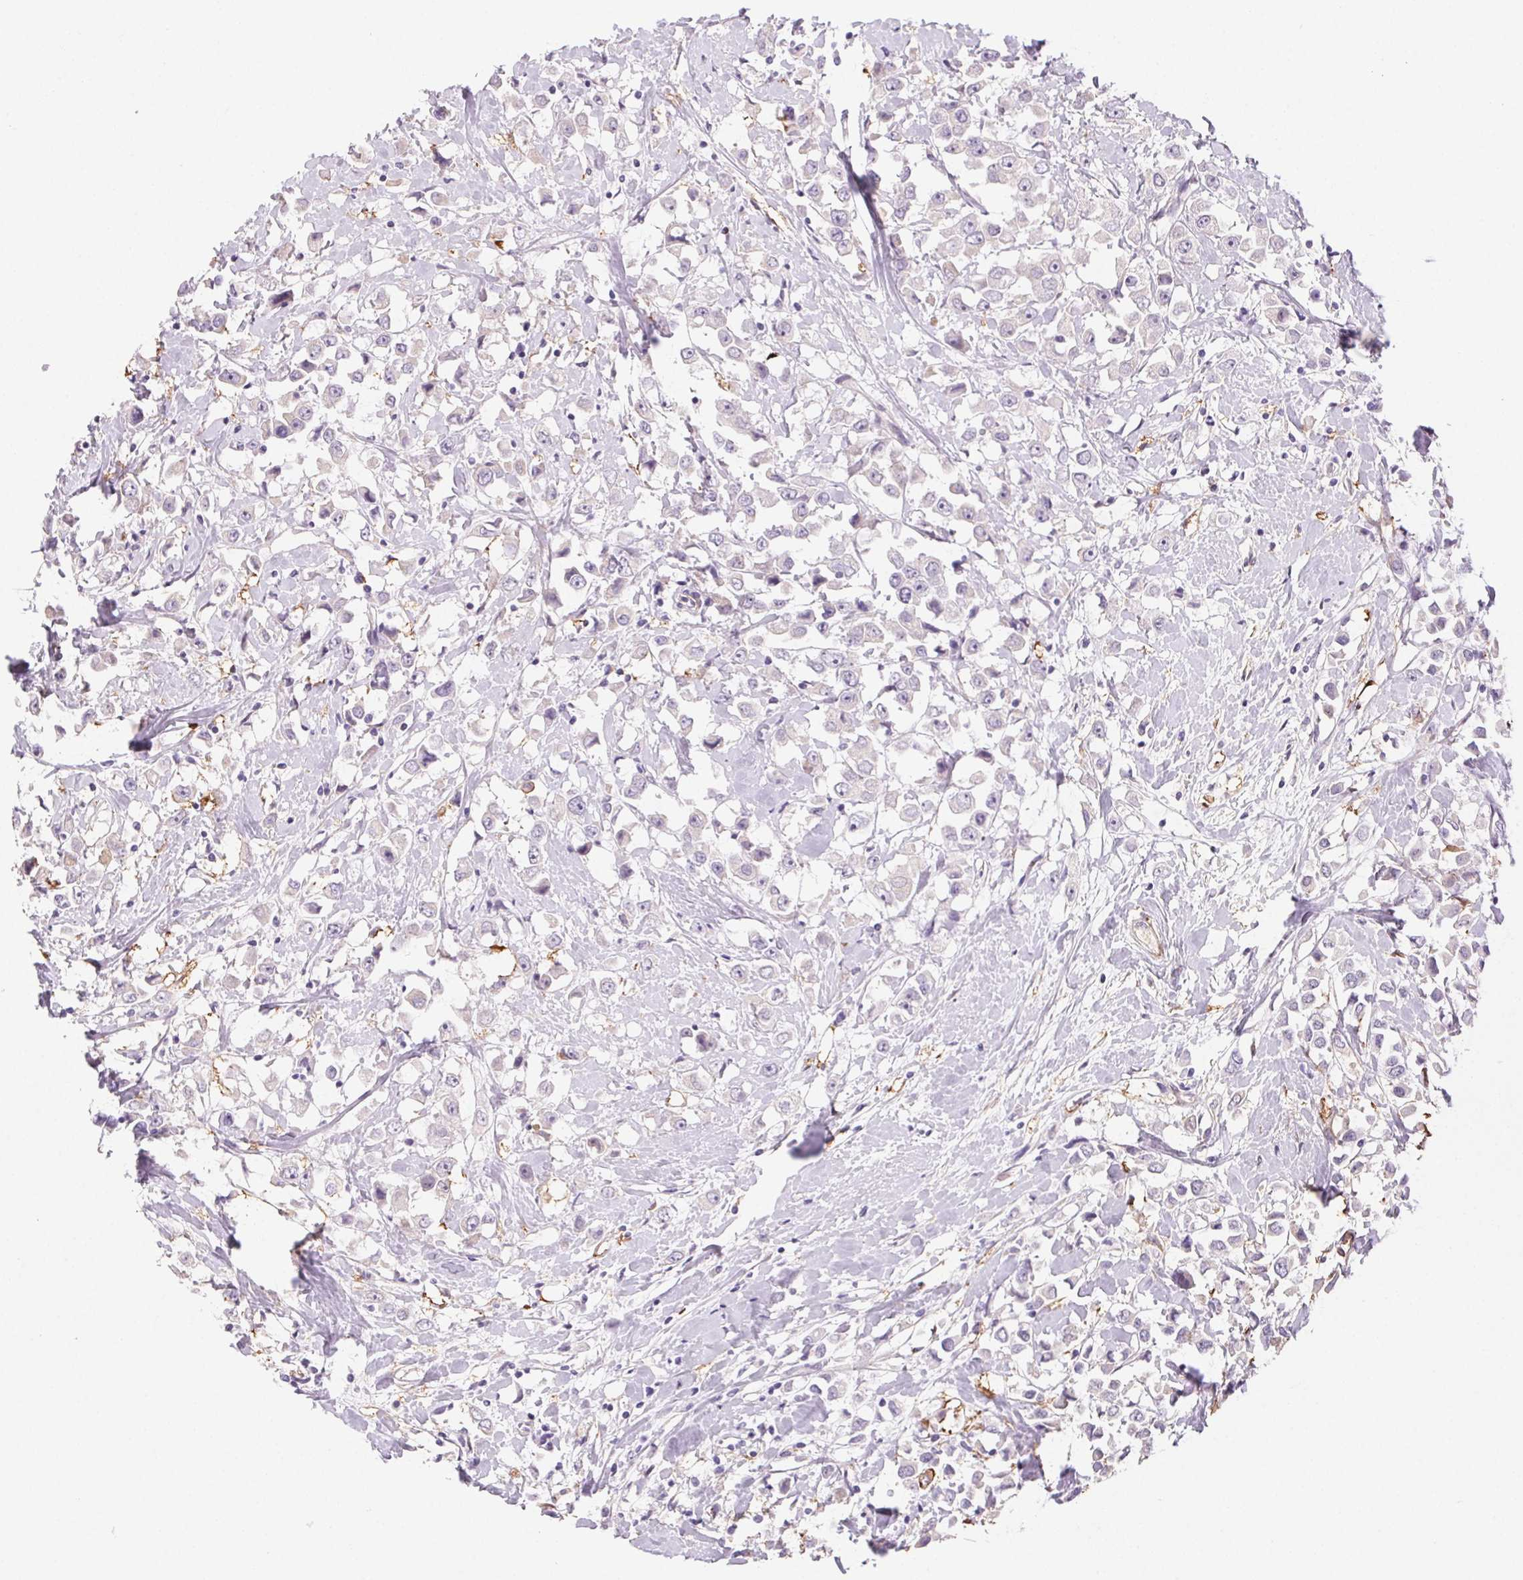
{"staining": {"intensity": "negative", "quantity": "none", "location": "none"}, "tissue": "breast cancer", "cell_type": "Tumor cells", "image_type": "cancer", "snomed": [{"axis": "morphology", "description": "Duct carcinoma"}, {"axis": "topography", "description": "Breast"}], "caption": "This is an immunohistochemistry image of breast cancer. There is no staining in tumor cells.", "gene": "GPX8", "patient": {"sex": "female", "age": 61}}